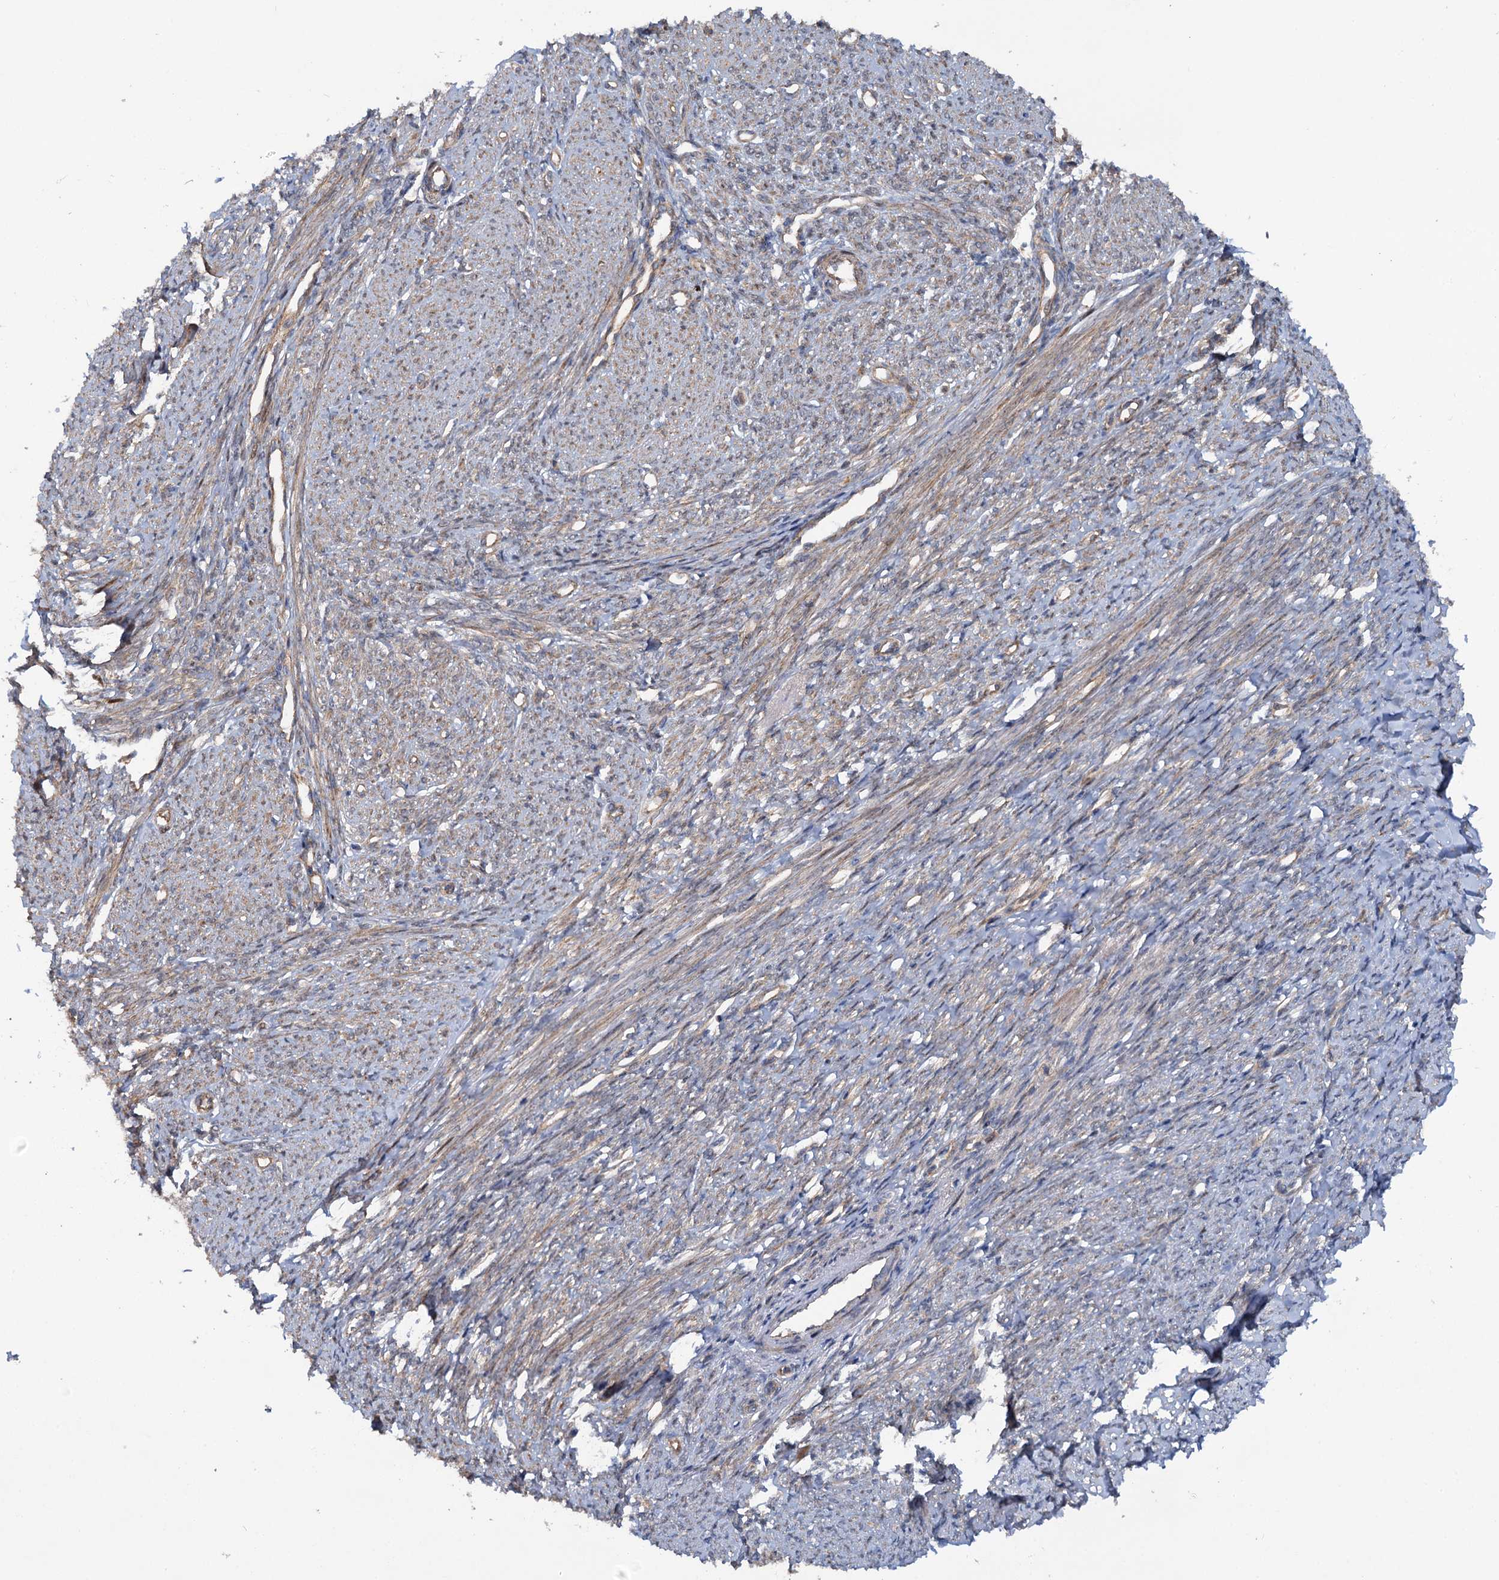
{"staining": {"intensity": "moderate", "quantity": "25%-75%", "location": "cytoplasmic/membranous"}, "tissue": "smooth muscle", "cell_type": "Smooth muscle cells", "image_type": "normal", "snomed": [{"axis": "morphology", "description": "Normal tissue, NOS"}, {"axis": "topography", "description": "Smooth muscle"}, {"axis": "topography", "description": "Uterus"}], "caption": "Normal smooth muscle reveals moderate cytoplasmic/membranous positivity in about 25%-75% of smooth muscle cells, visualized by immunohistochemistry.", "gene": "ADGRG4", "patient": {"sex": "female", "age": 59}}